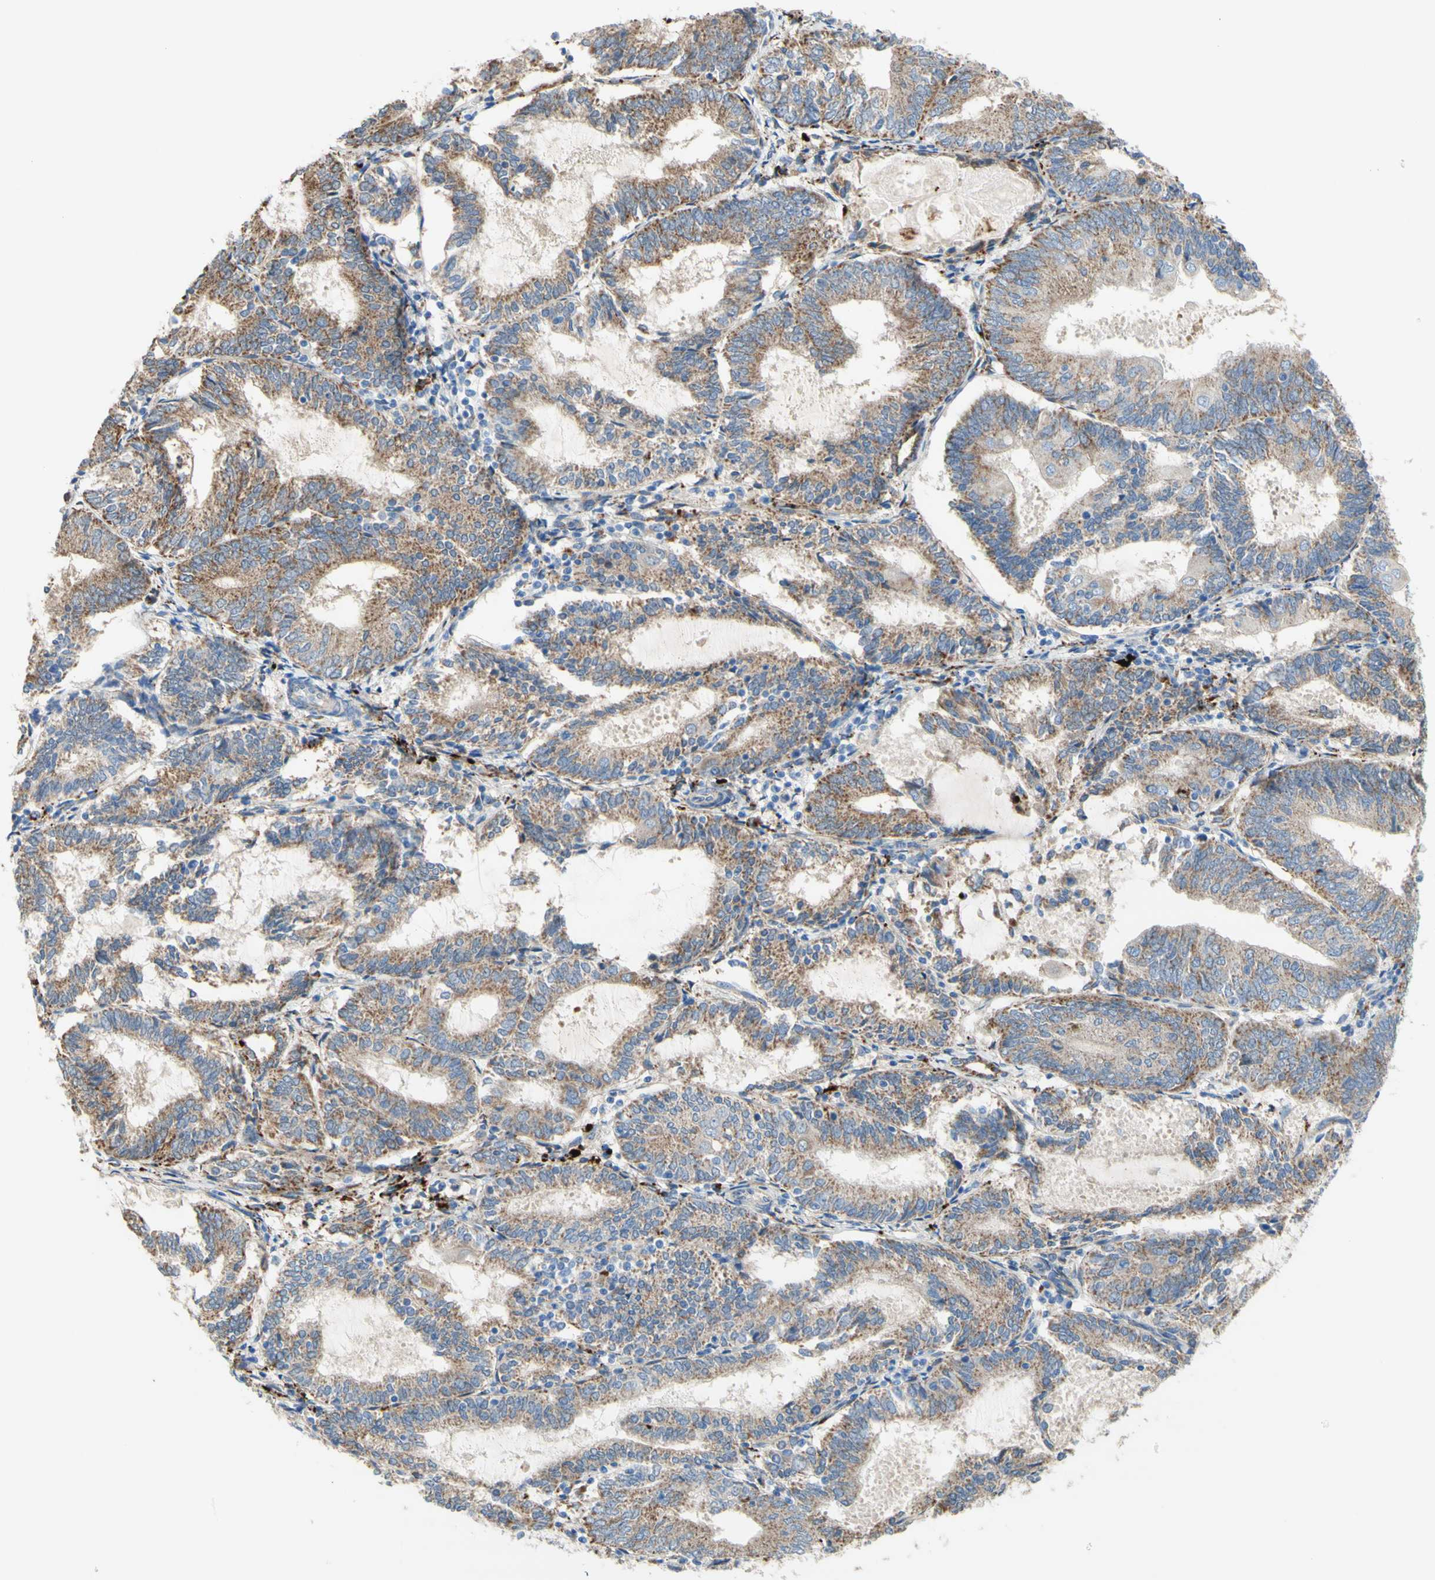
{"staining": {"intensity": "moderate", "quantity": "25%-75%", "location": "cytoplasmic/membranous"}, "tissue": "endometrial cancer", "cell_type": "Tumor cells", "image_type": "cancer", "snomed": [{"axis": "morphology", "description": "Adenocarcinoma, NOS"}, {"axis": "topography", "description": "Endometrium"}], "caption": "Immunohistochemistry photomicrograph of human adenocarcinoma (endometrial) stained for a protein (brown), which demonstrates medium levels of moderate cytoplasmic/membranous expression in approximately 25%-75% of tumor cells.", "gene": "URB2", "patient": {"sex": "female", "age": 81}}